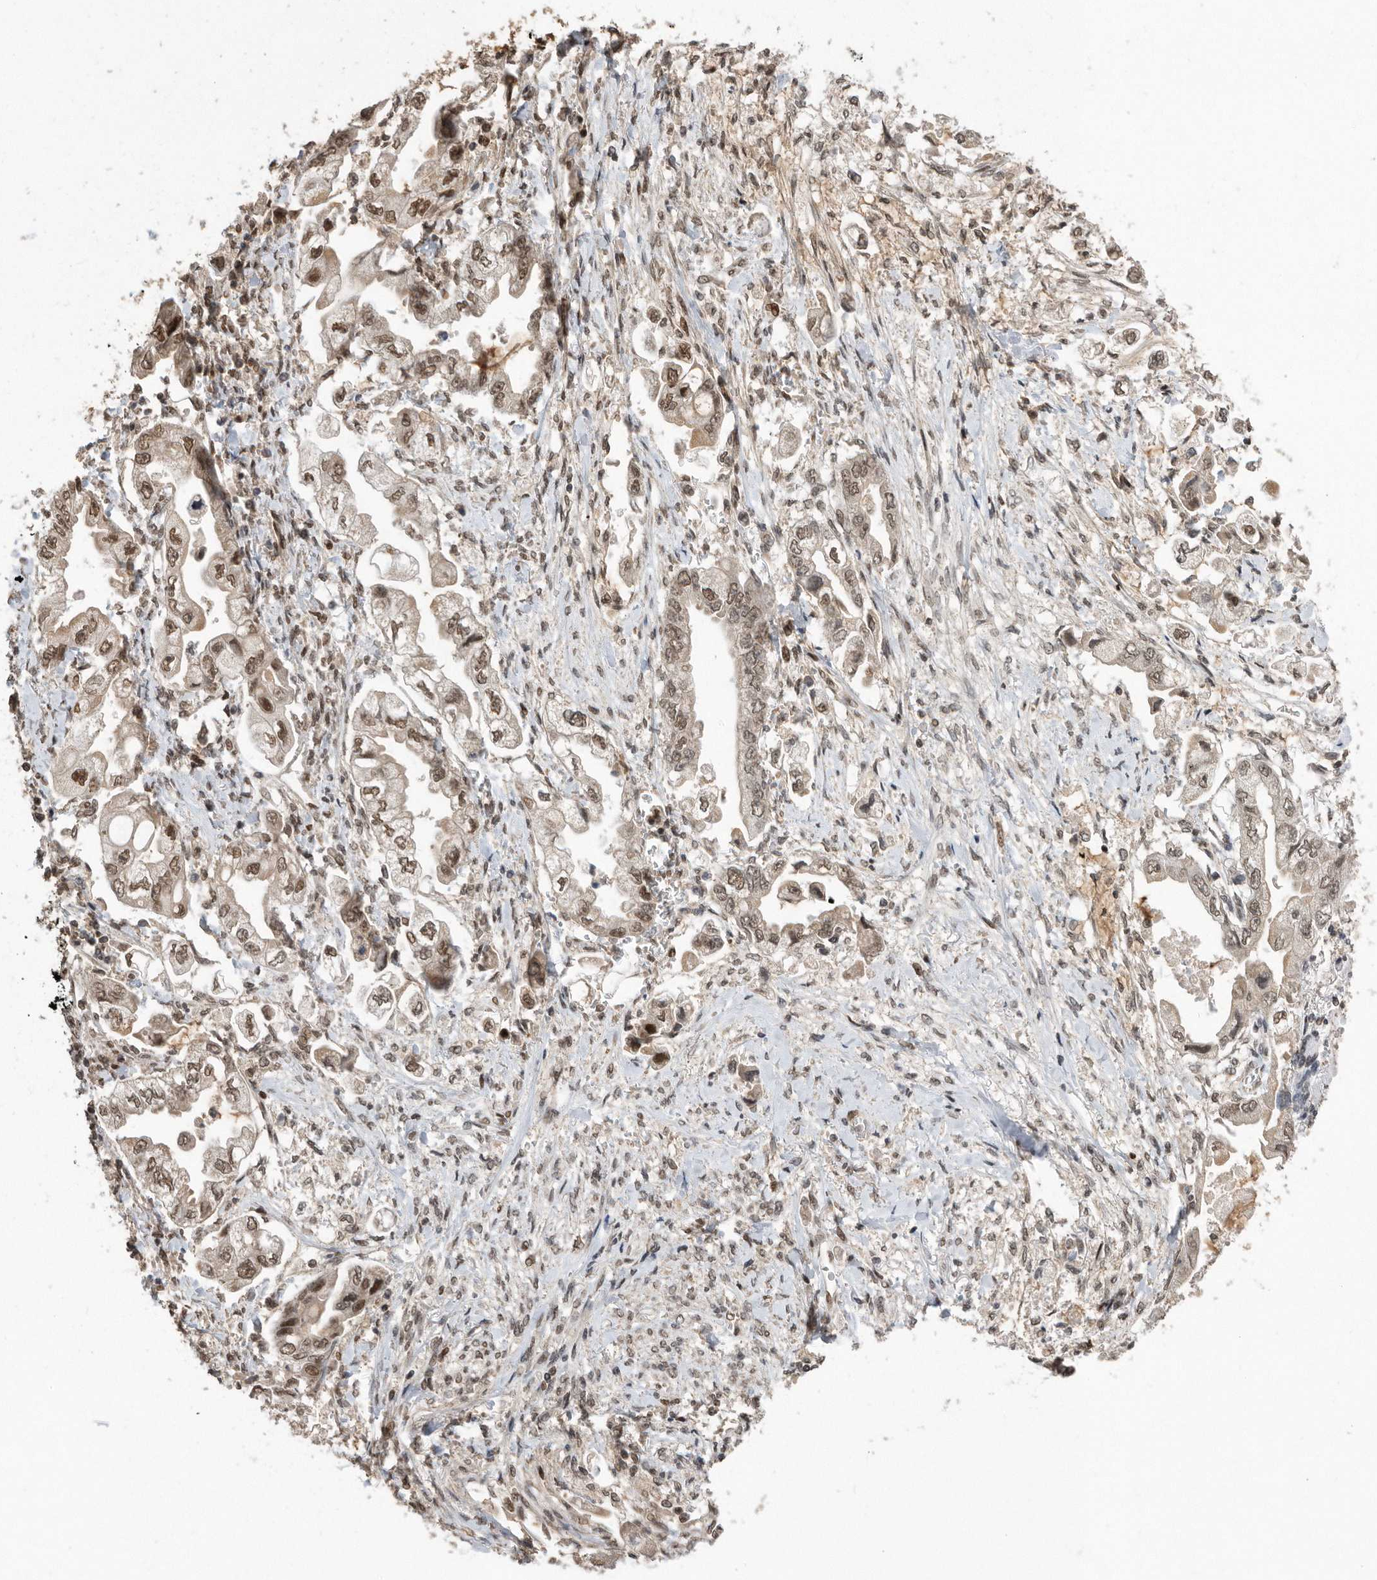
{"staining": {"intensity": "moderate", "quantity": ">75%", "location": "nuclear"}, "tissue": "stomach cancer", "cell_type": "Tumor cells", "image_type": "cancer", "snomed": [{"axis": "morphology", "description": "Adenocarcinoma, NOS"}, {"axis": "topography", "description": "Stomach"}], "caption": "Immunohistochemistry (IHC) micrograph of human stomach cancer (adenocarcinoma) stained for a protein (brown), which shows medium levels of moderate nuclear expression in approximately >75% of tumor cells.", "gene": "TDRD3", "patient": {"sex": "male", "age": 62}}